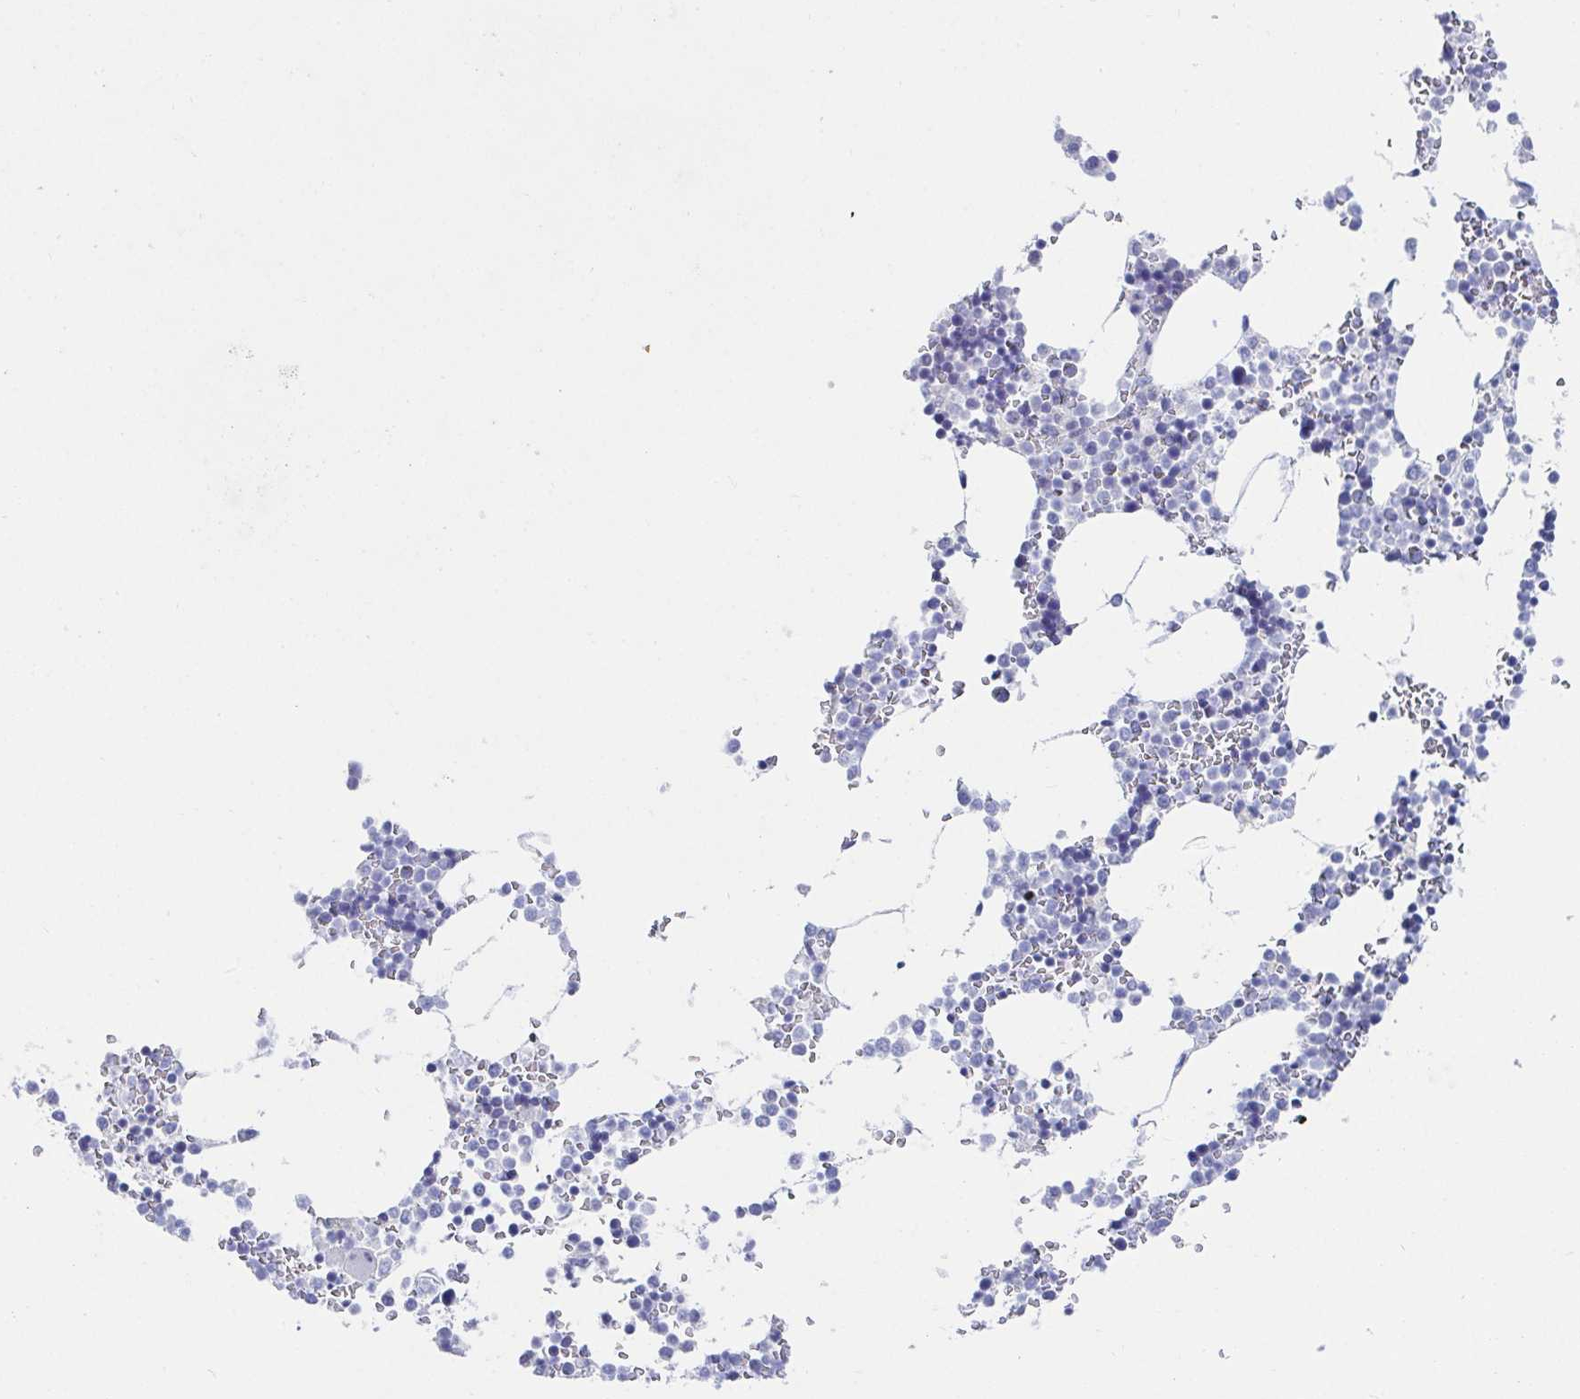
{"staining": {"intensity": "negative", "quantity": "none", "location": "none"}, "tissue": "bone marrow", "cell_type": "Hematopoietic cells", "image_type": "normal", "snomed": [{"axis": "morphology", "description": "Normal tissue, NOS"}, {"axis": "topography", "description": "Bone marrow"}], "caption": "There is no significant staining in hematopoietic cells of bone marrow. (Brightfield microscopy of DAB (3,3'-diaminobenzidine) immunohistochemistry at high magnification).", "gene": "OR10K1", "patient": {"sex": "female", "age": 42}}